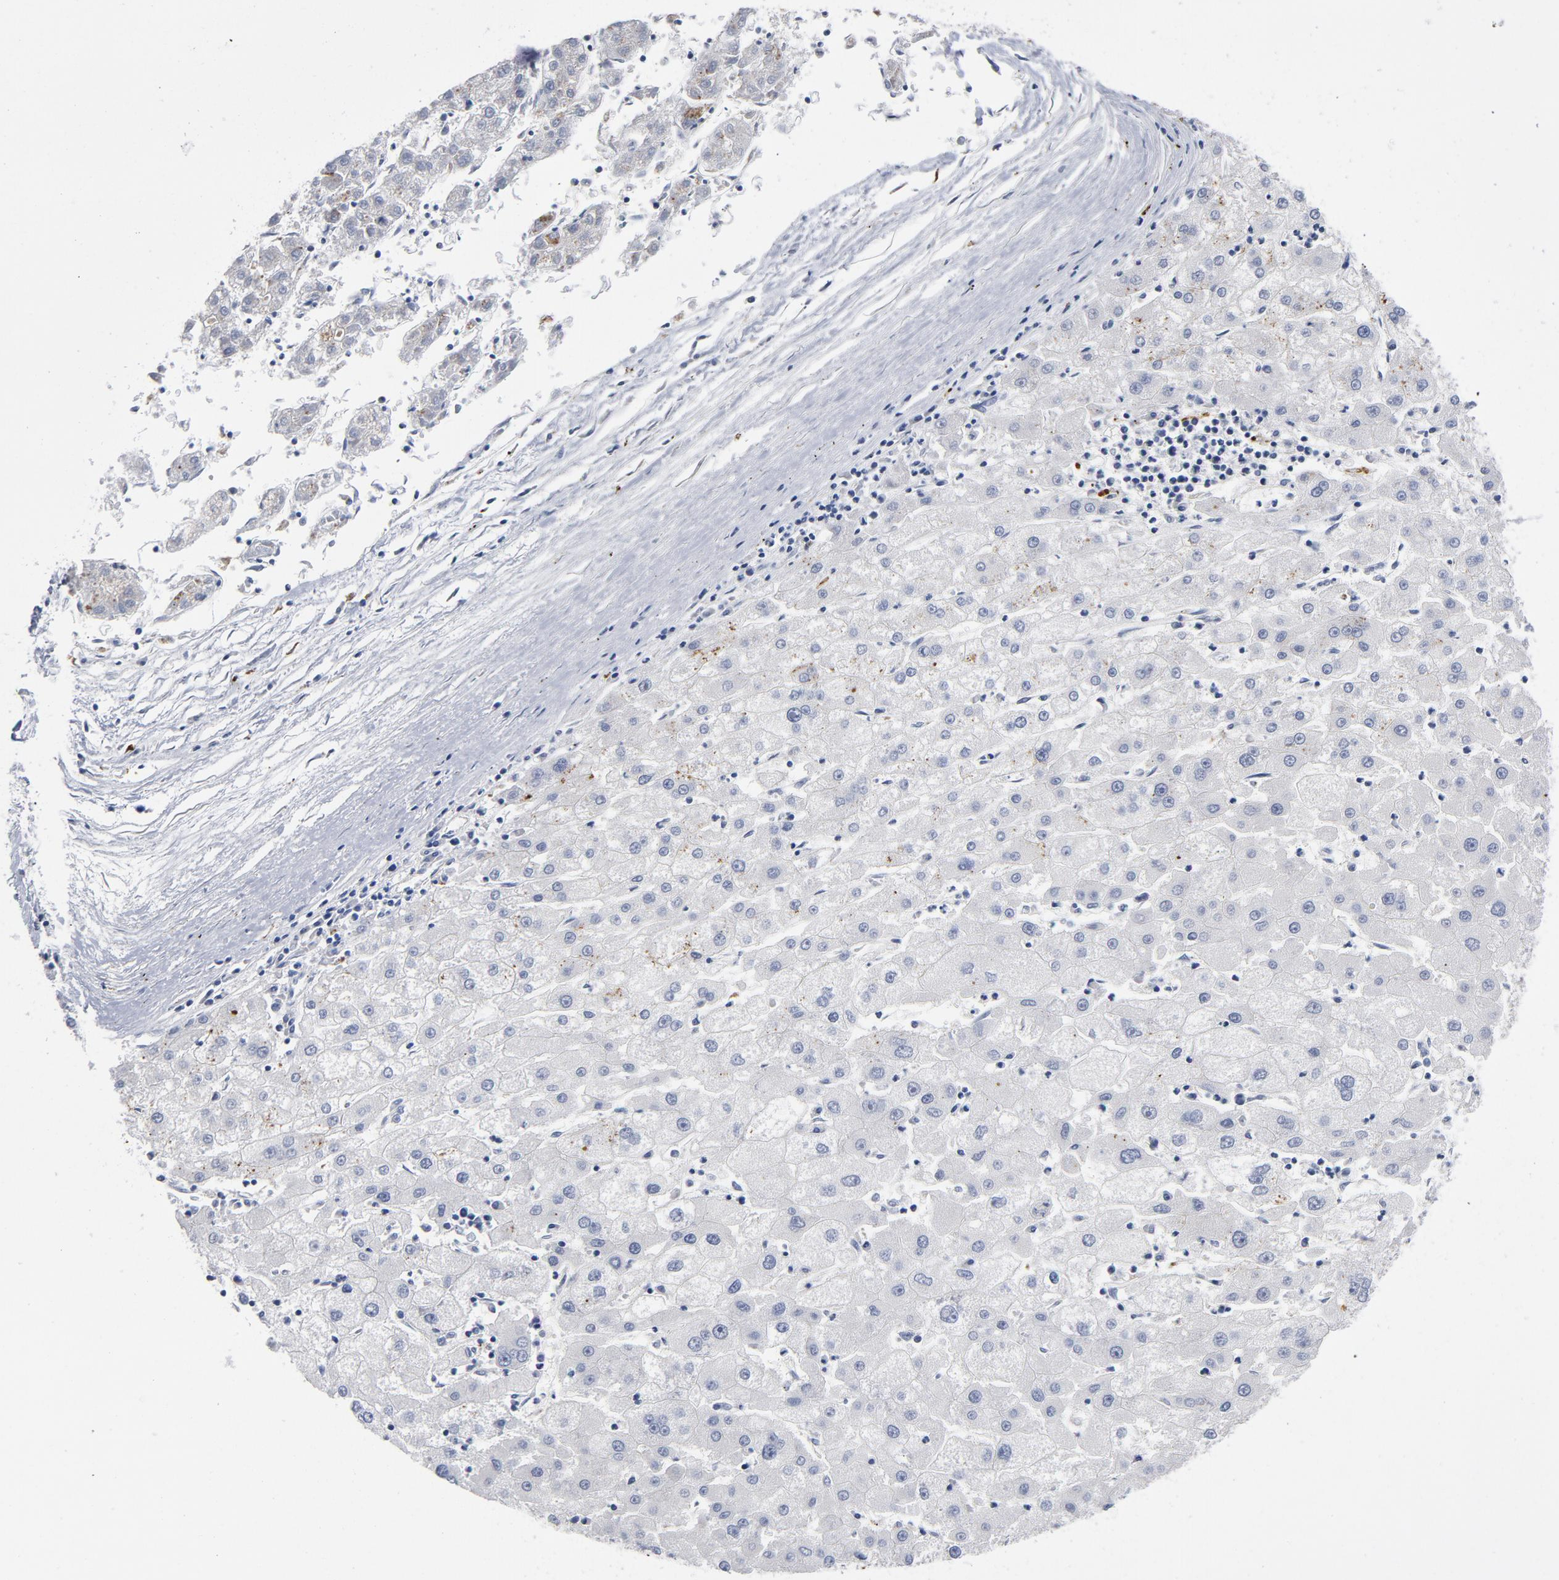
{"staining": {"intensity": "negative", "quantity": "none", "location": "none"}, "tissue": "liver cancer", "cell_type": "Tumor cells", "image_type": "cancer", "snomed": [{"axis": "morphology", "description": "Carcinoma, Hepatocellular, NOS"}, {"axis": "topography", "description": "Liver"}], "caption": "Liver hepatocellular carcinoma stained for a protein using IHC exhibits no positivity tumor cells.", "gene": "AKT2", "patient": {"sex": "male", "age": 72}}